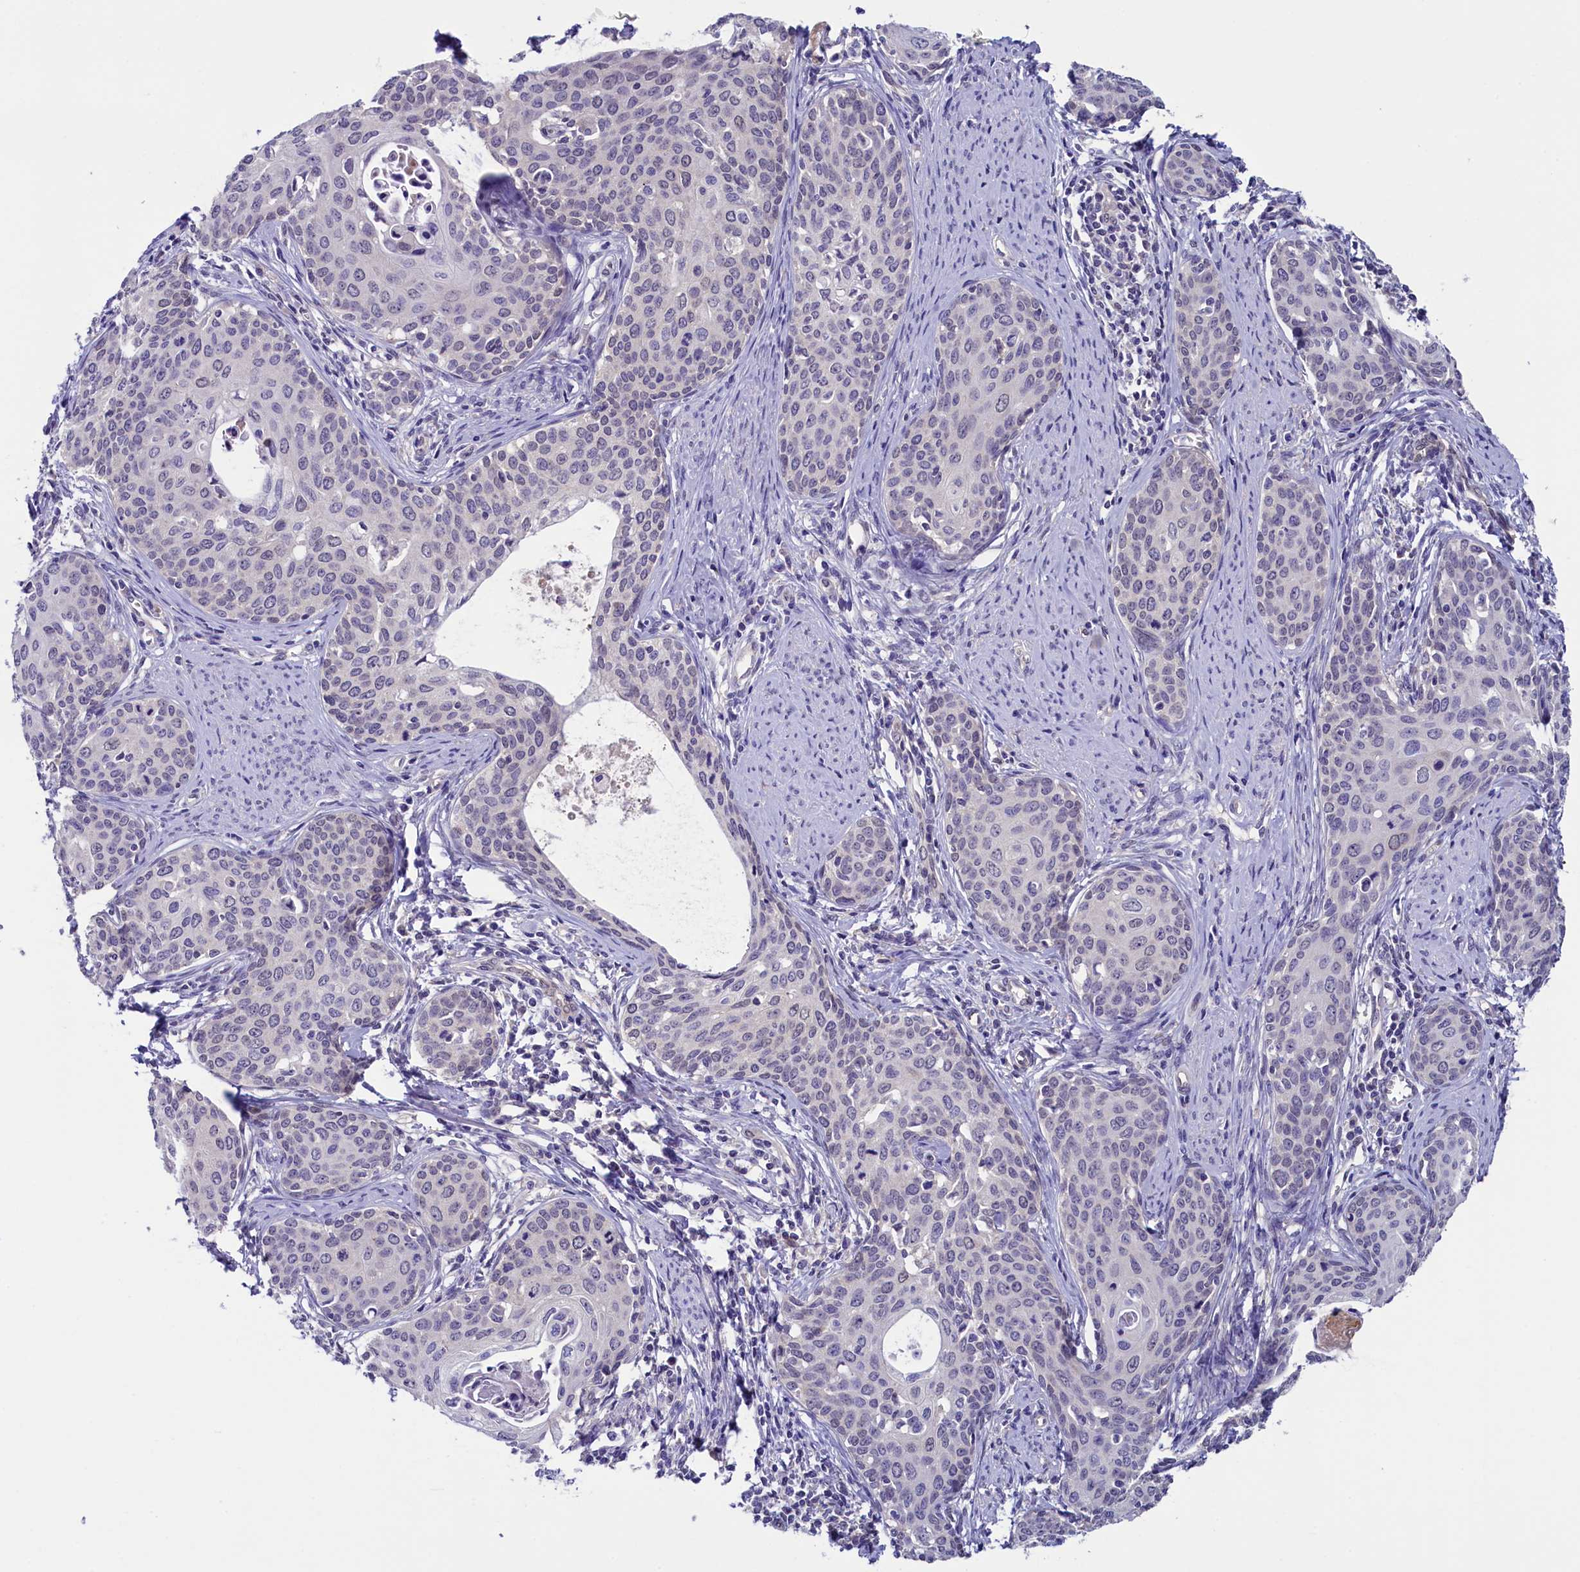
{"staining": {"intensity": "weak", "quantity": "25%-75%", "location": "nuclear"}, "tissue": "cervical cancer", "cell_type": "Tumor cells", "image_type": "cancer", "snomed": [{"axis": "morphology", "description": "Squamous cell carcinoma, NOS"}, {"axis": "topography", "description": "Cervix"}], "caption": "An image of squamous cell carcinoma (cervical) stained for a protein exhibits weak nuclear brown staining in tumor cells.", "gene": "FLYWCH2", "patient": {"sex": "female", "age": 52}}